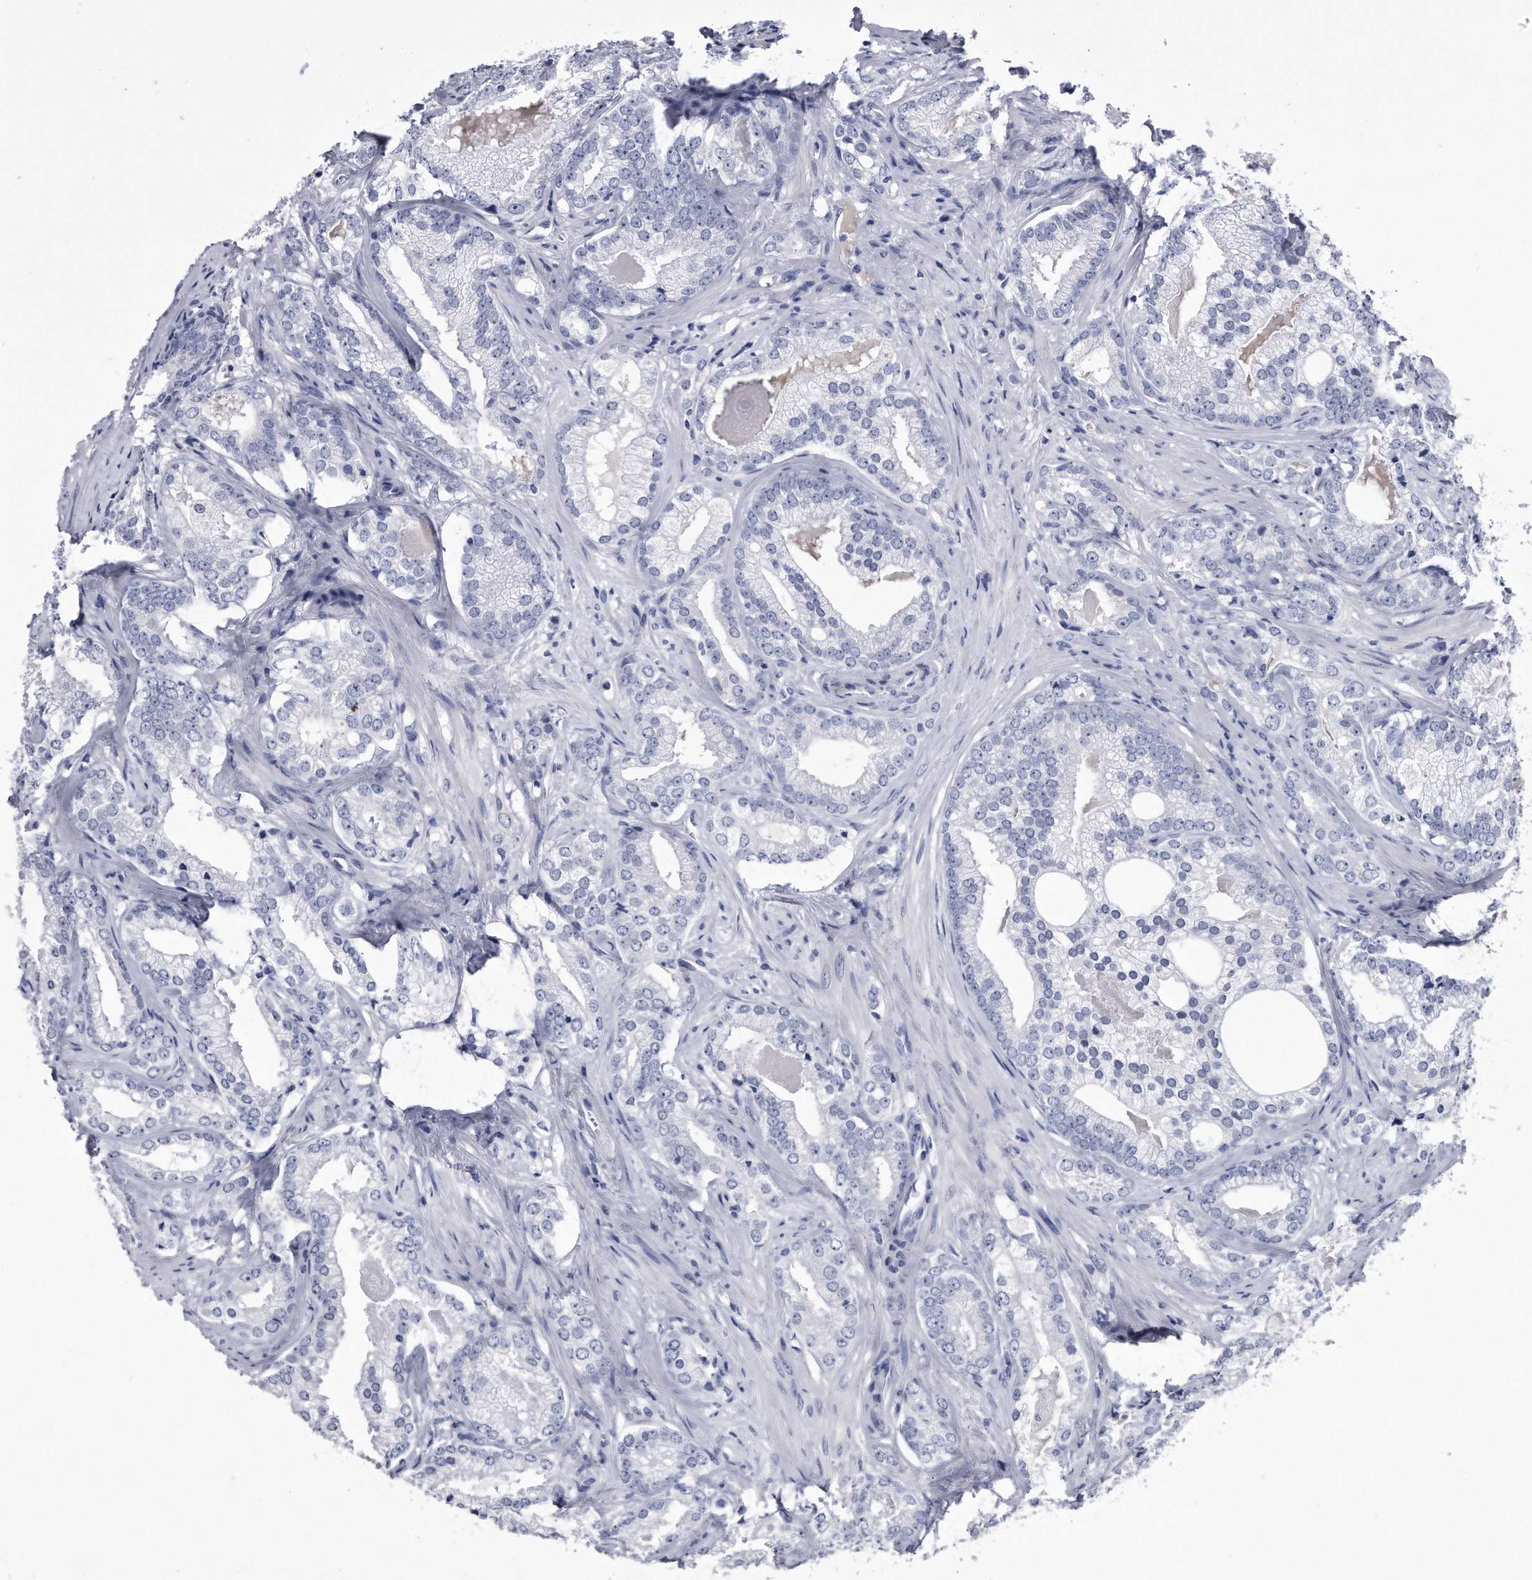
{"staining": {"intensity": "negative", "quantity": "none", "location": "none"}, "tissue": "prostate cancer", "cell_type": "Tumor cells", "image_type": "cancer", "snomed": [{"axis": "morphology", "description": "Normal morphology"}, {"axis": "morphology", "description": "Adenocarcinoma, Low grade"}, {"axis": "topography", "description": "Prostate"}], "caption": "A histopathology image of prostate cancer (adenocarcinoma (low-grade)) stained for a protein displays no brown staining in tumor cells.", "gene": "KCTD8", "patient": {"sex": "male", "age": 72}}